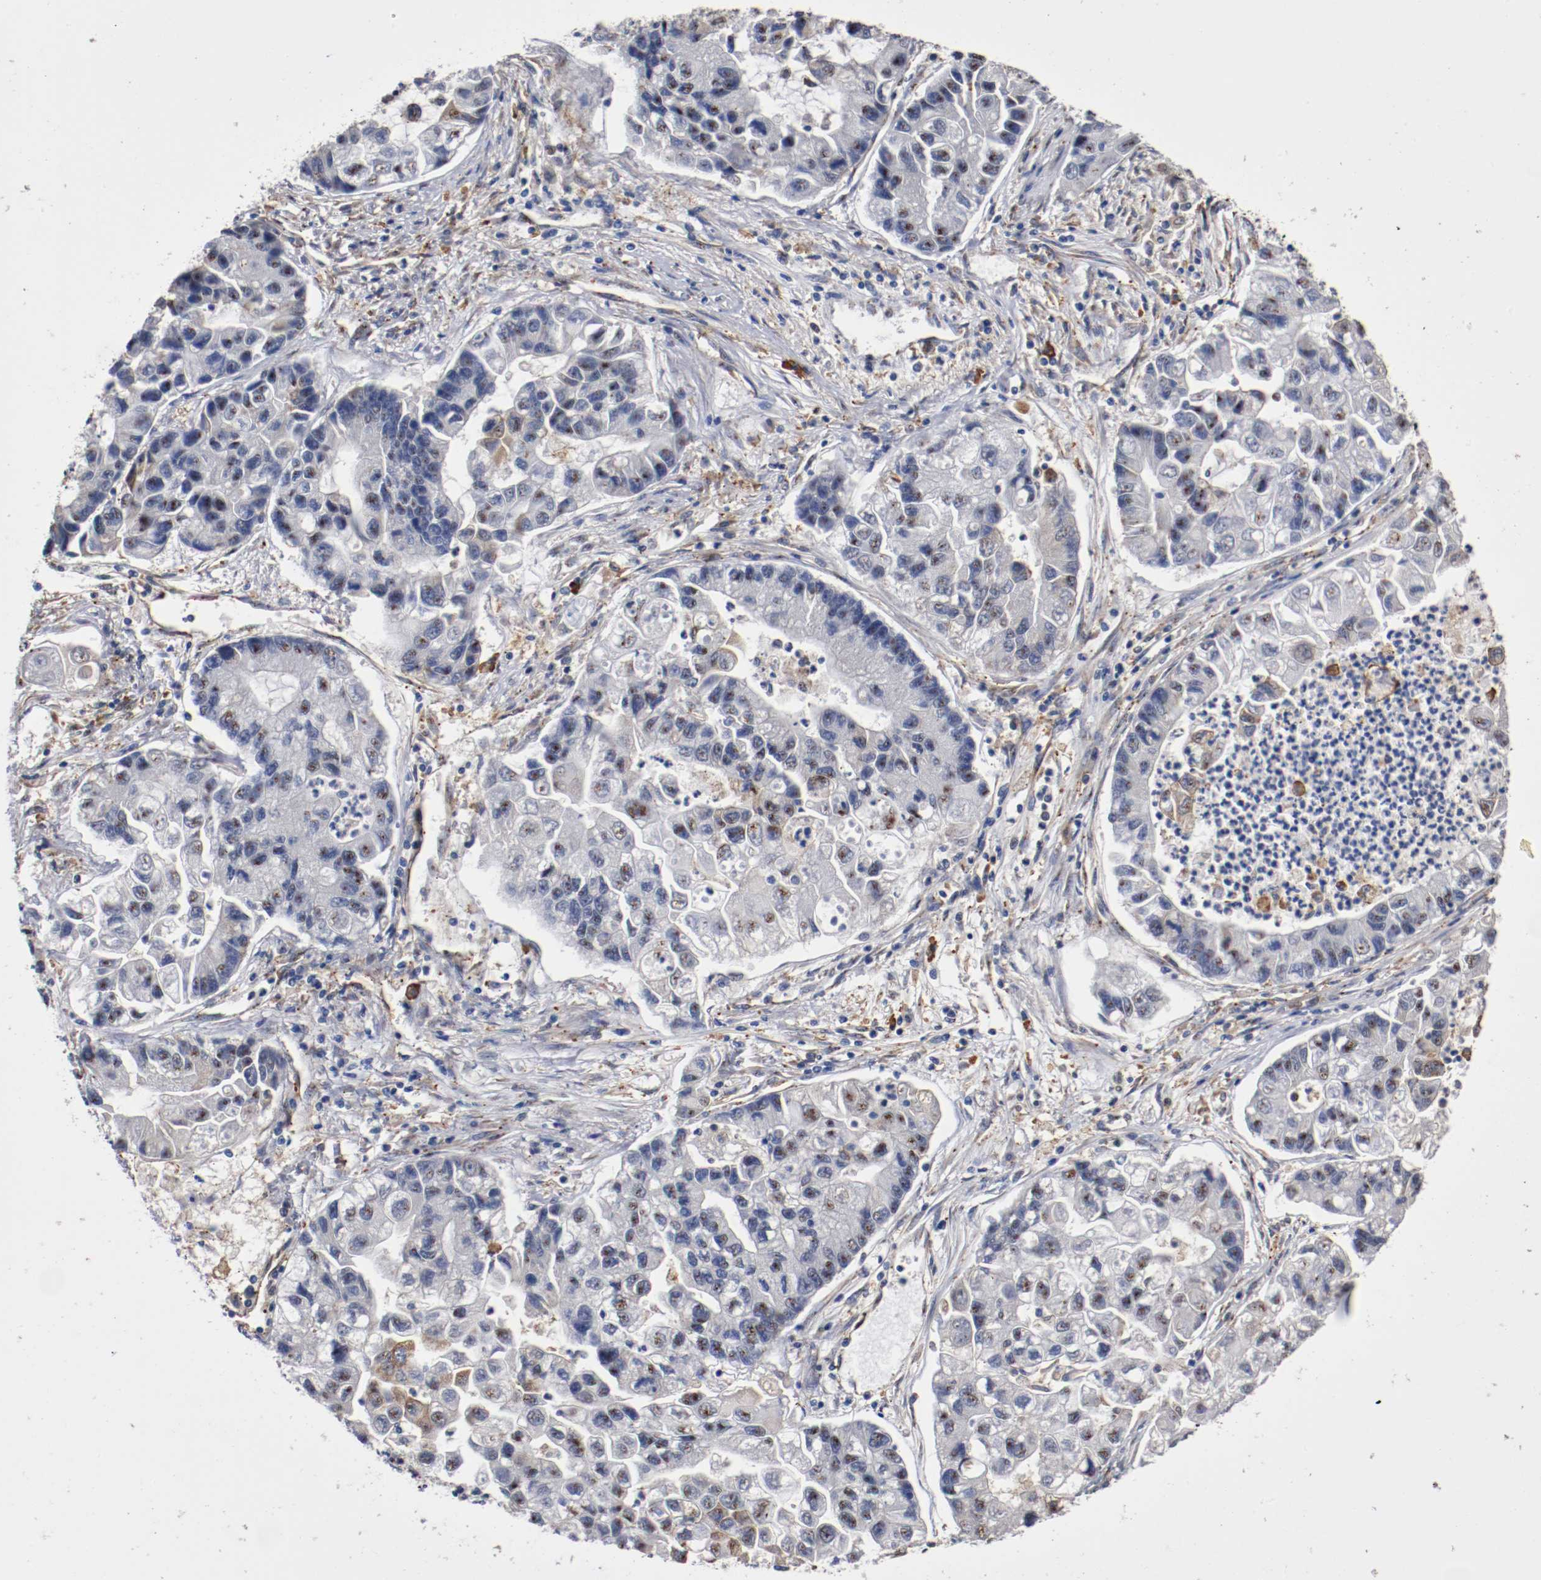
{"staining": {"intensity": "negative", "quantity": "none", "location": "none"}, "tissue": "lung cancer", "cell_type": "Tumor cells", "image_type": "cancer", "snomed": [{"axis": "morphology", "description": "Adenocarcinoma, NOS"}, {"axis": "topography", "description": "Lung"}], "caption": "Lung cancer (adenocarcinoma) was stained to show a protein in brown. There is no significant positivity in tumor cells. (Brightfield microscopy of DAB (3,3'-diaminobenzidine) immunohistochemistry (IHC) at high magnification).", "gene": "TNFSF13", "patient": {"sex": "female", "age": 51}}